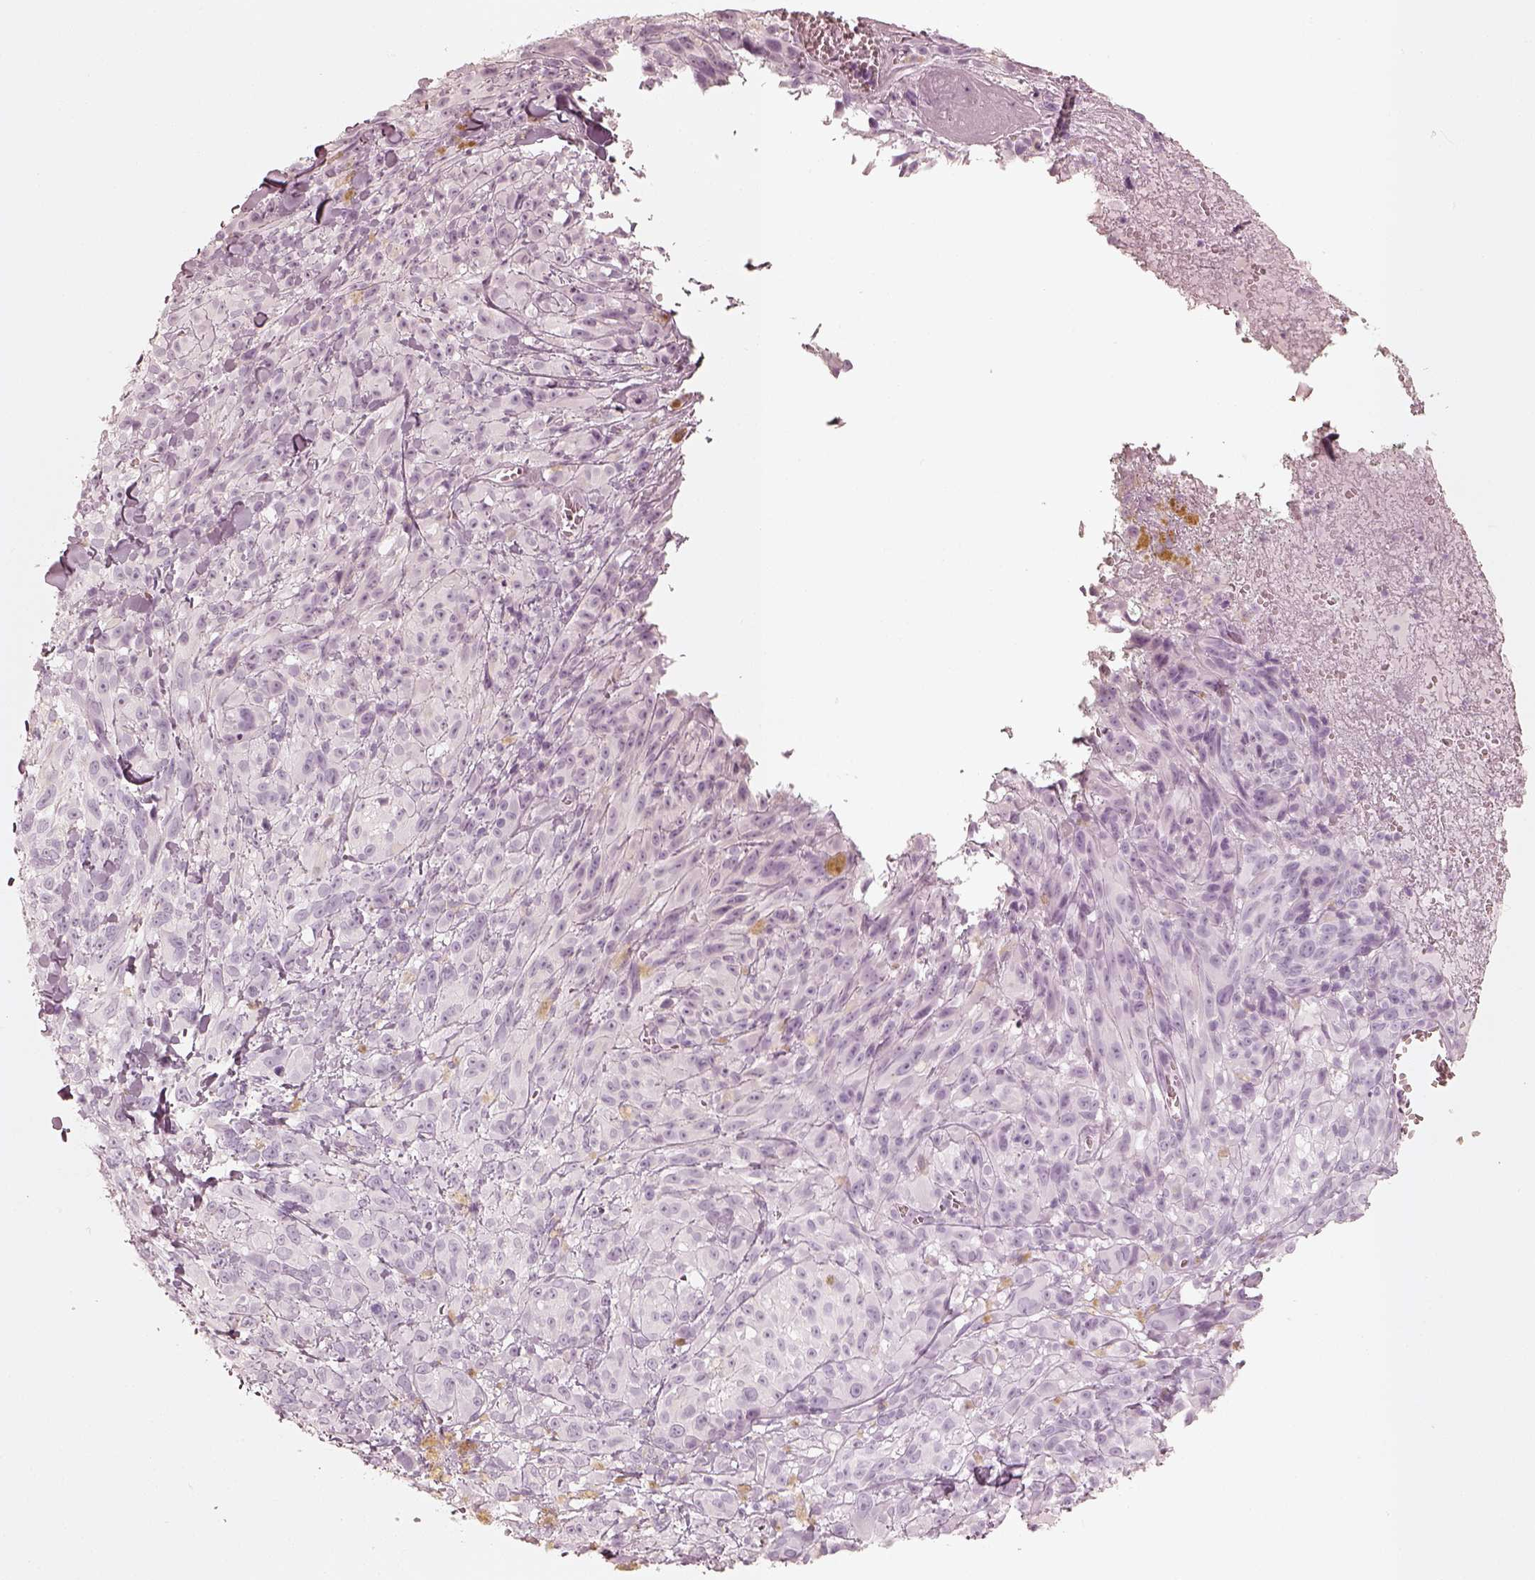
{"staining": {"intensity": "negative", "quantity": "none", "location": "none"}, "tissue": "melanoma", "cell_type": "Tumor cells", "image_type": "cancer", "snomed": [{"axis": "morphology", "description": "Malignant melanoma, NOS"}, {"axis": "topography", "description": "Skin"}], "caption": "Micrograph shows no significant protein staining in tumor cells of melanoma.", "gene": "KRT72", "patient": {"sex": "male", "age": 83}}